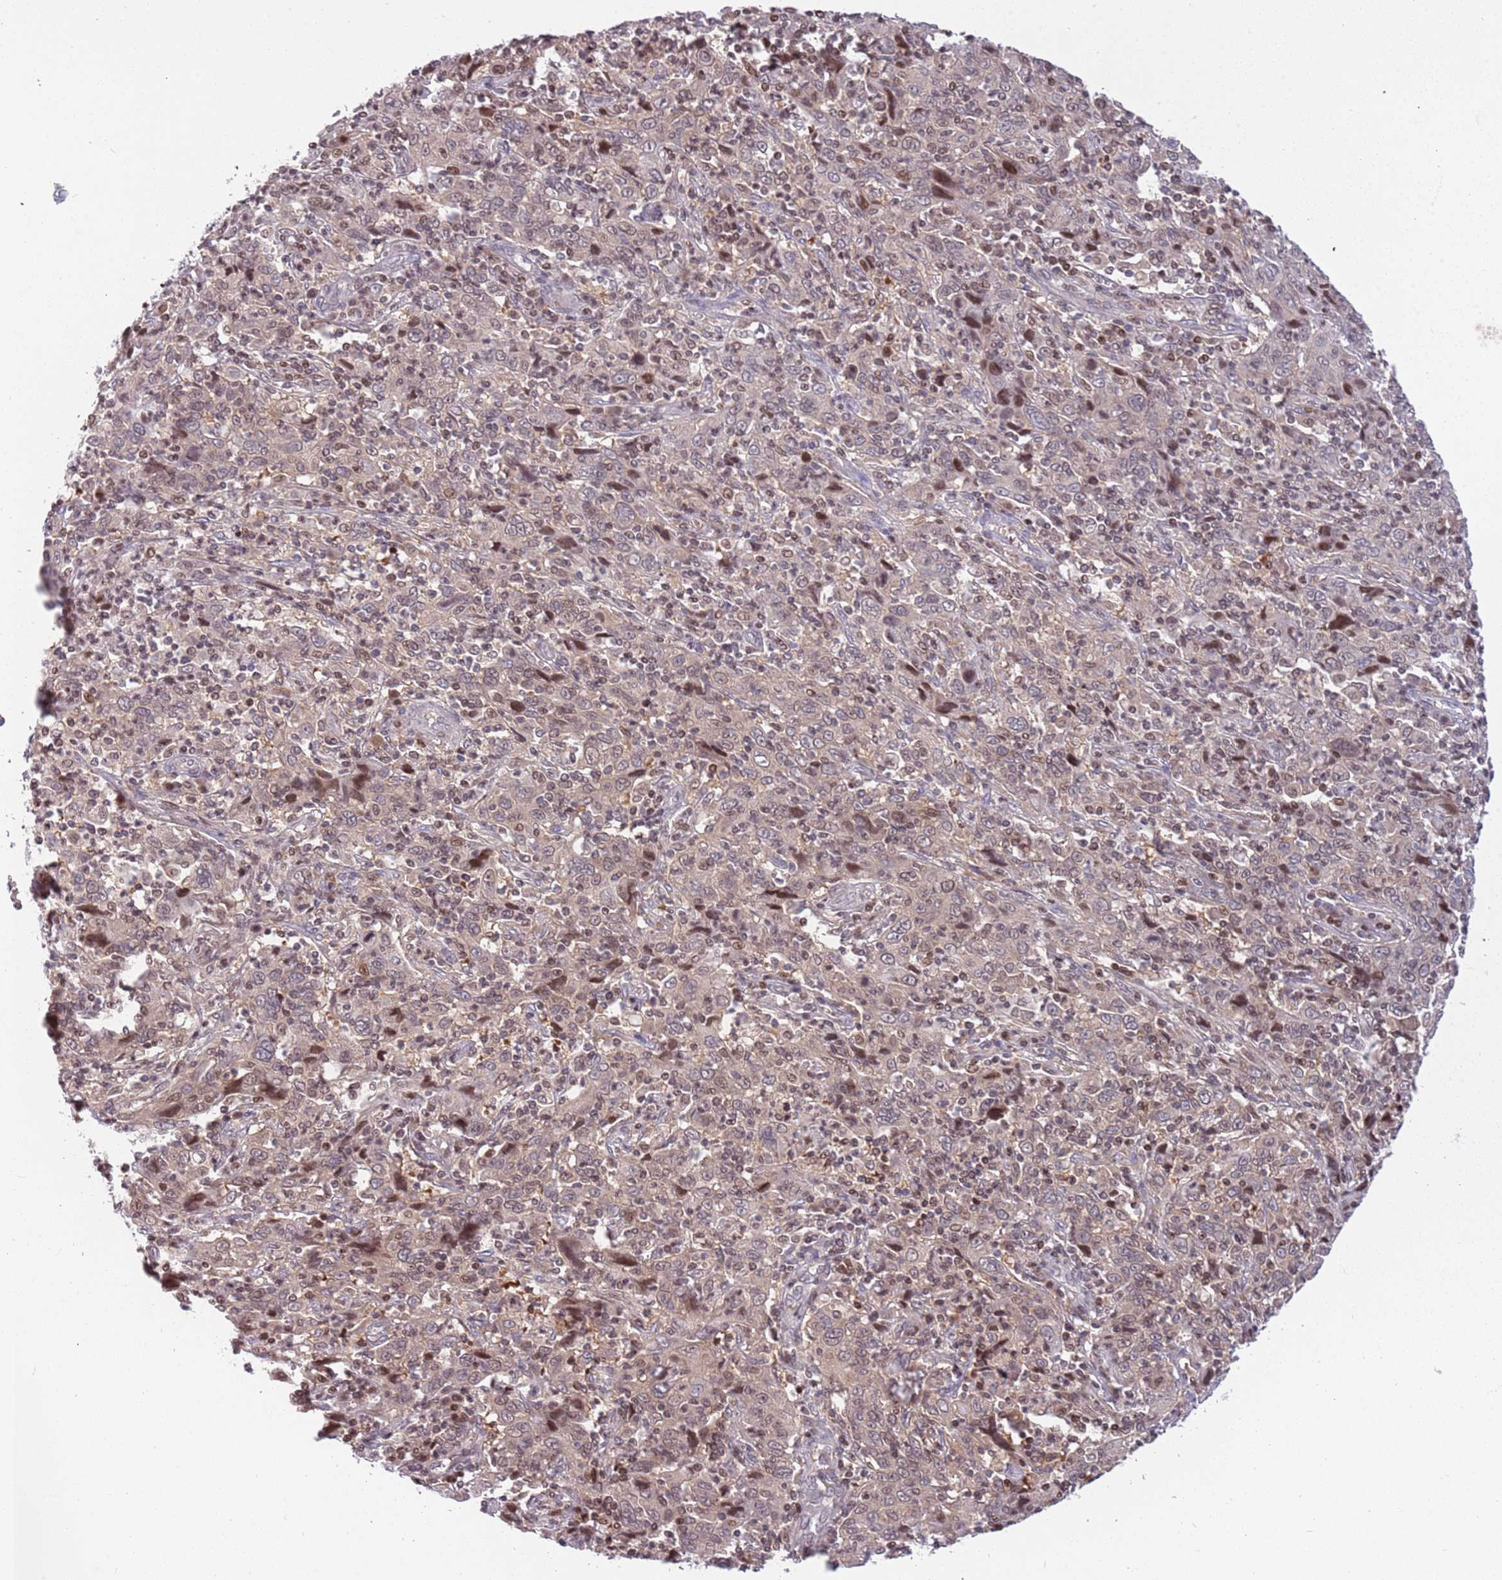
{"staining": {"intensity": "weak", "quantity": "<25%", "location": "cytoplasmic/membranous,nuclear"}, "tissue": "cervical cancer", "cell_type": "Tumor cells", "image_type": "cancer", "snomed": [{"axis": "morphology", "description": "Squamous cell carcinoma, NOS"}, {"axis": "topography", "description": "Cervix"}], "caption": "A high-resolution photomicrograph shows immunohistochemistry (IHC) staining of squamous cell carcinoma (cervical), which exhibits no significant expression in tumor cells. The staining is performed using DAB brown chromogen with nuclei counter-stained in using hematoxylin.", "gene": "ARHGEF5", "patient": {"sex": "female", "age": 46}}